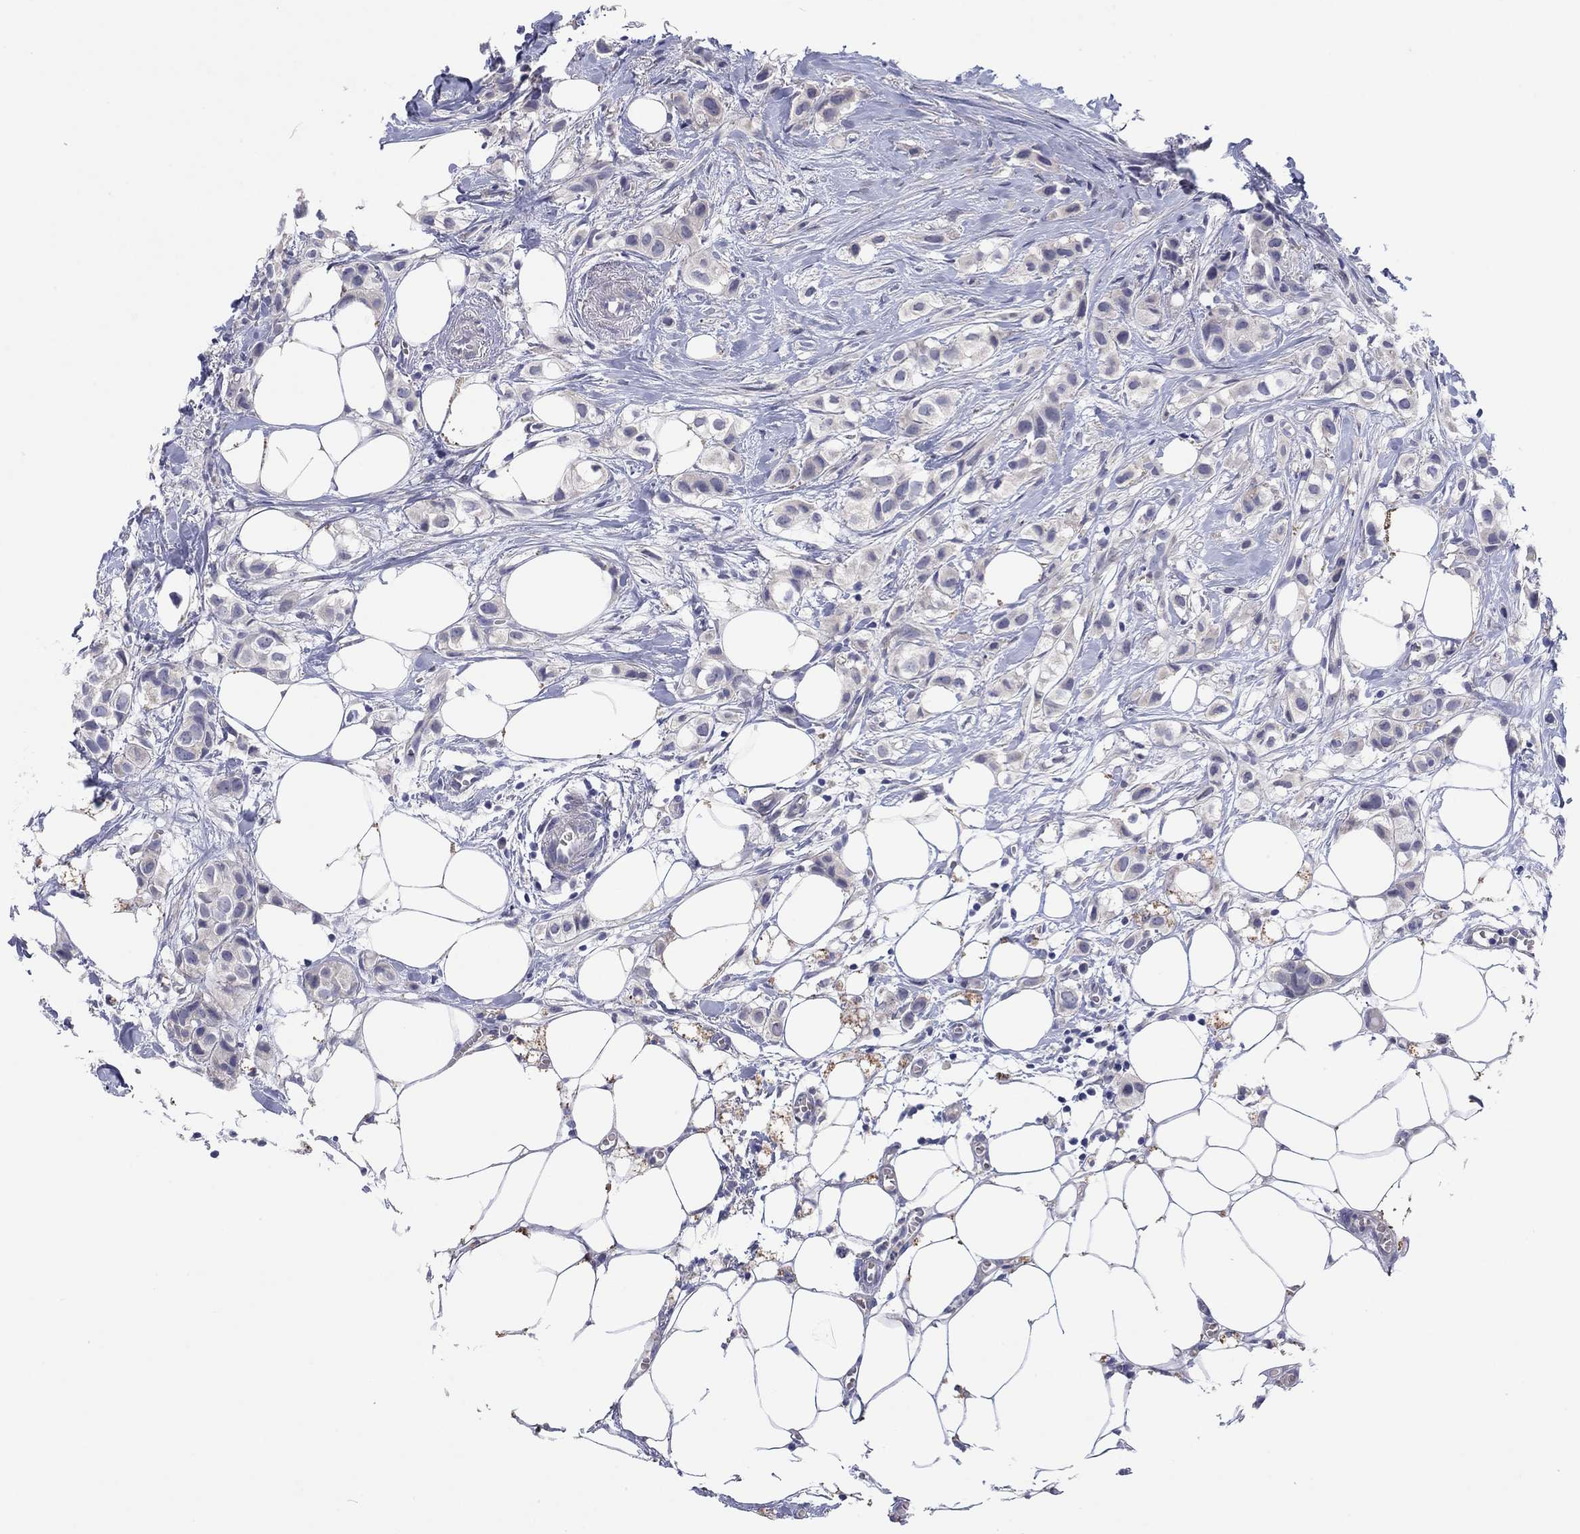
{"staining": {"intensity": "negative", "quantity": "none", "location": "none"}, "tissue": "breast cancer", "cell_type": "Tumor cells", "image_type": "cancer", "snomed": [{"axis": "morphology", "description": "Duct carcinoma"}, {"axis": "topography", "description": "Breast"}], "caption": "Infiltrating ductal carcinoma (breast) was stained to show a protein in brown. There is no significant staining in tumor cells. Brightfield microscopy of IHC stained with DAB (brown) and hematoxylin (blue), captured at high magnification.", "gene": "HDC", "patient": {"sex": "female", "age": 85}}